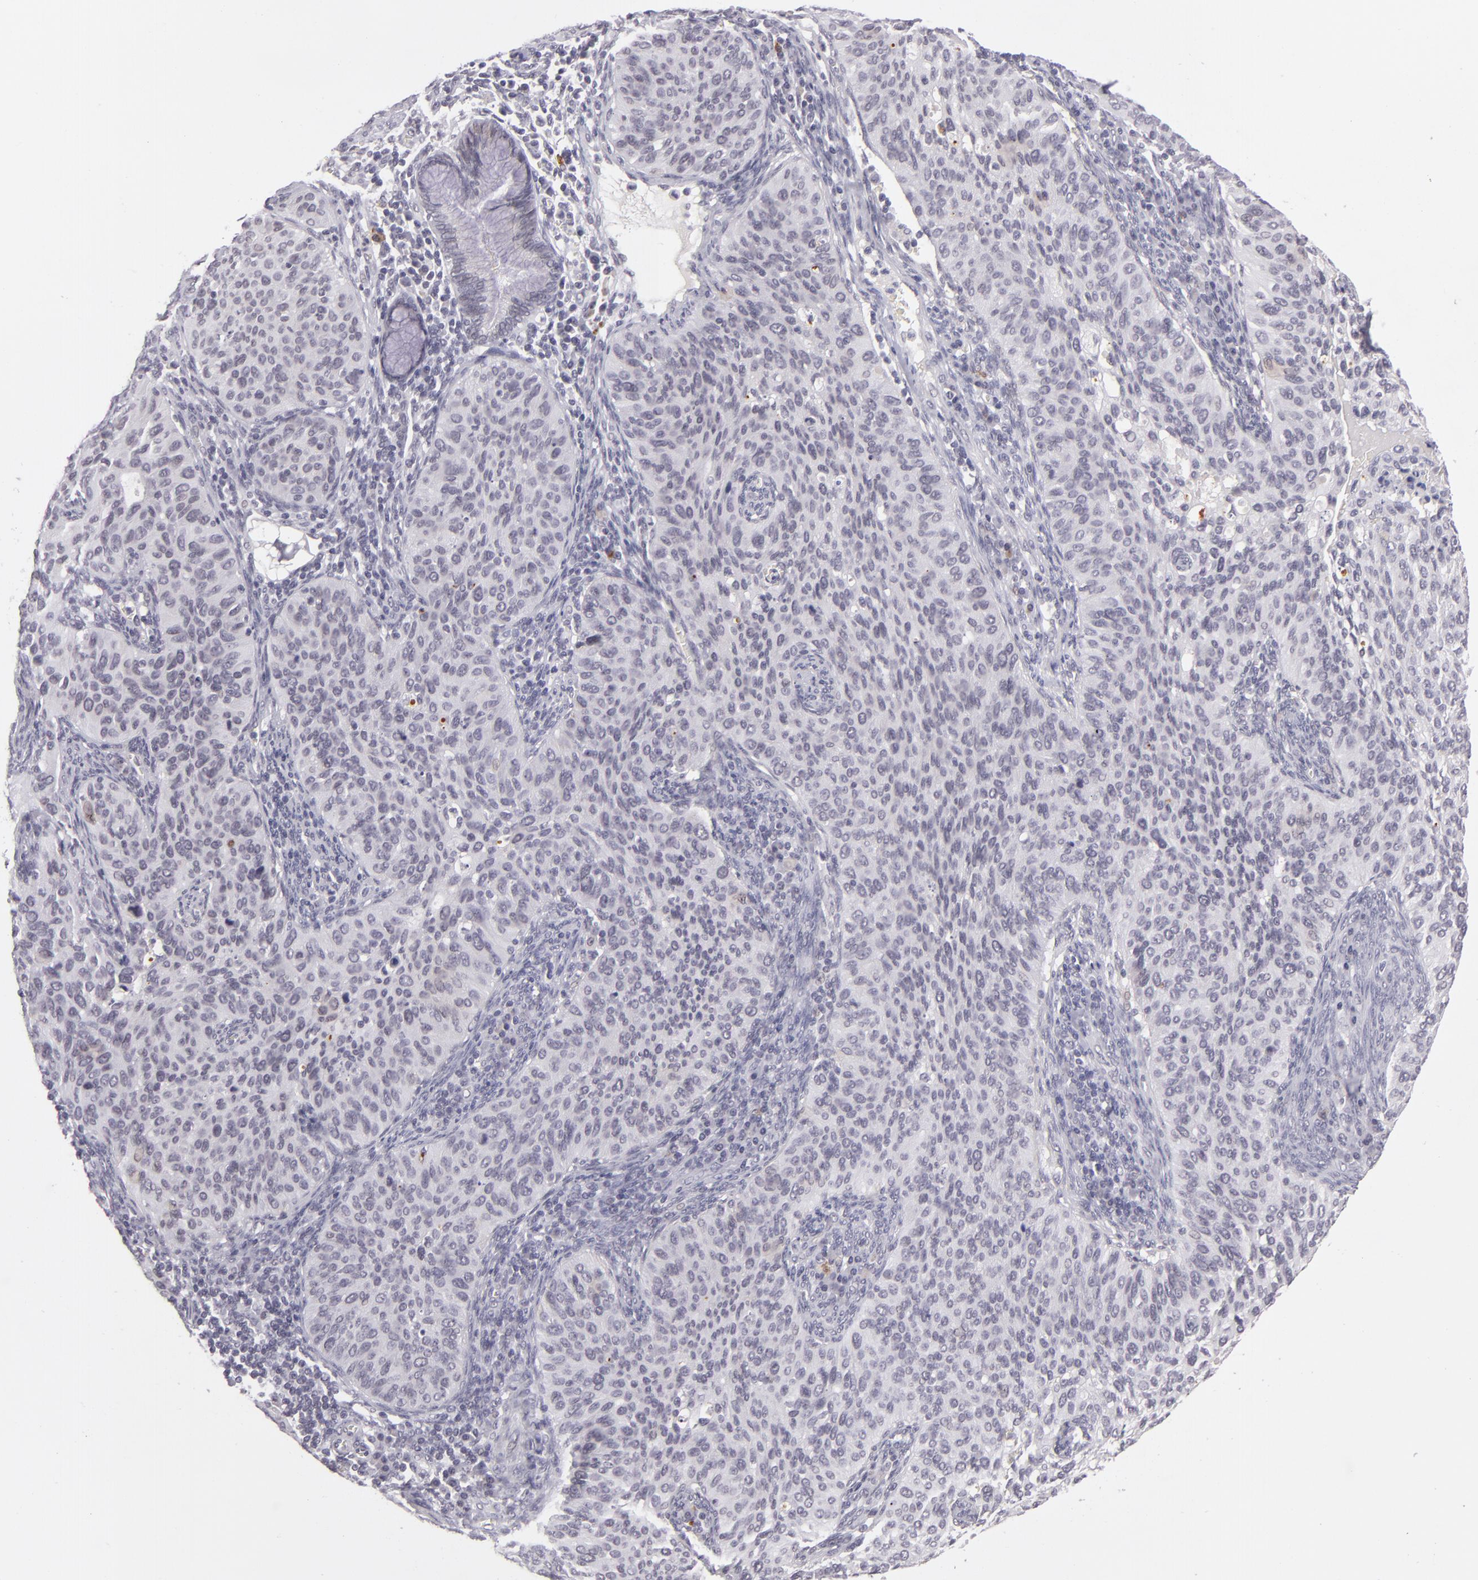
{"staining": {"intensity": "negative", "quantity": "none", "location": "none"}, "tissue": "cervical cancer", "cell_type": "Tumor cells", "image_type": "cancer", "snomed": [{"axis": "morphology", "description": "Adenocarcinoma, NOS"}, {"axis": "topography", "description": "Cervix"}], "caption": "DAB immunohistochemical staining of cervical cancer (adenocarcinoma) exhibits no significant expression in tumor cells.", "gene": "ZNF205", "patient": {"sex": "female", "age": 29}}